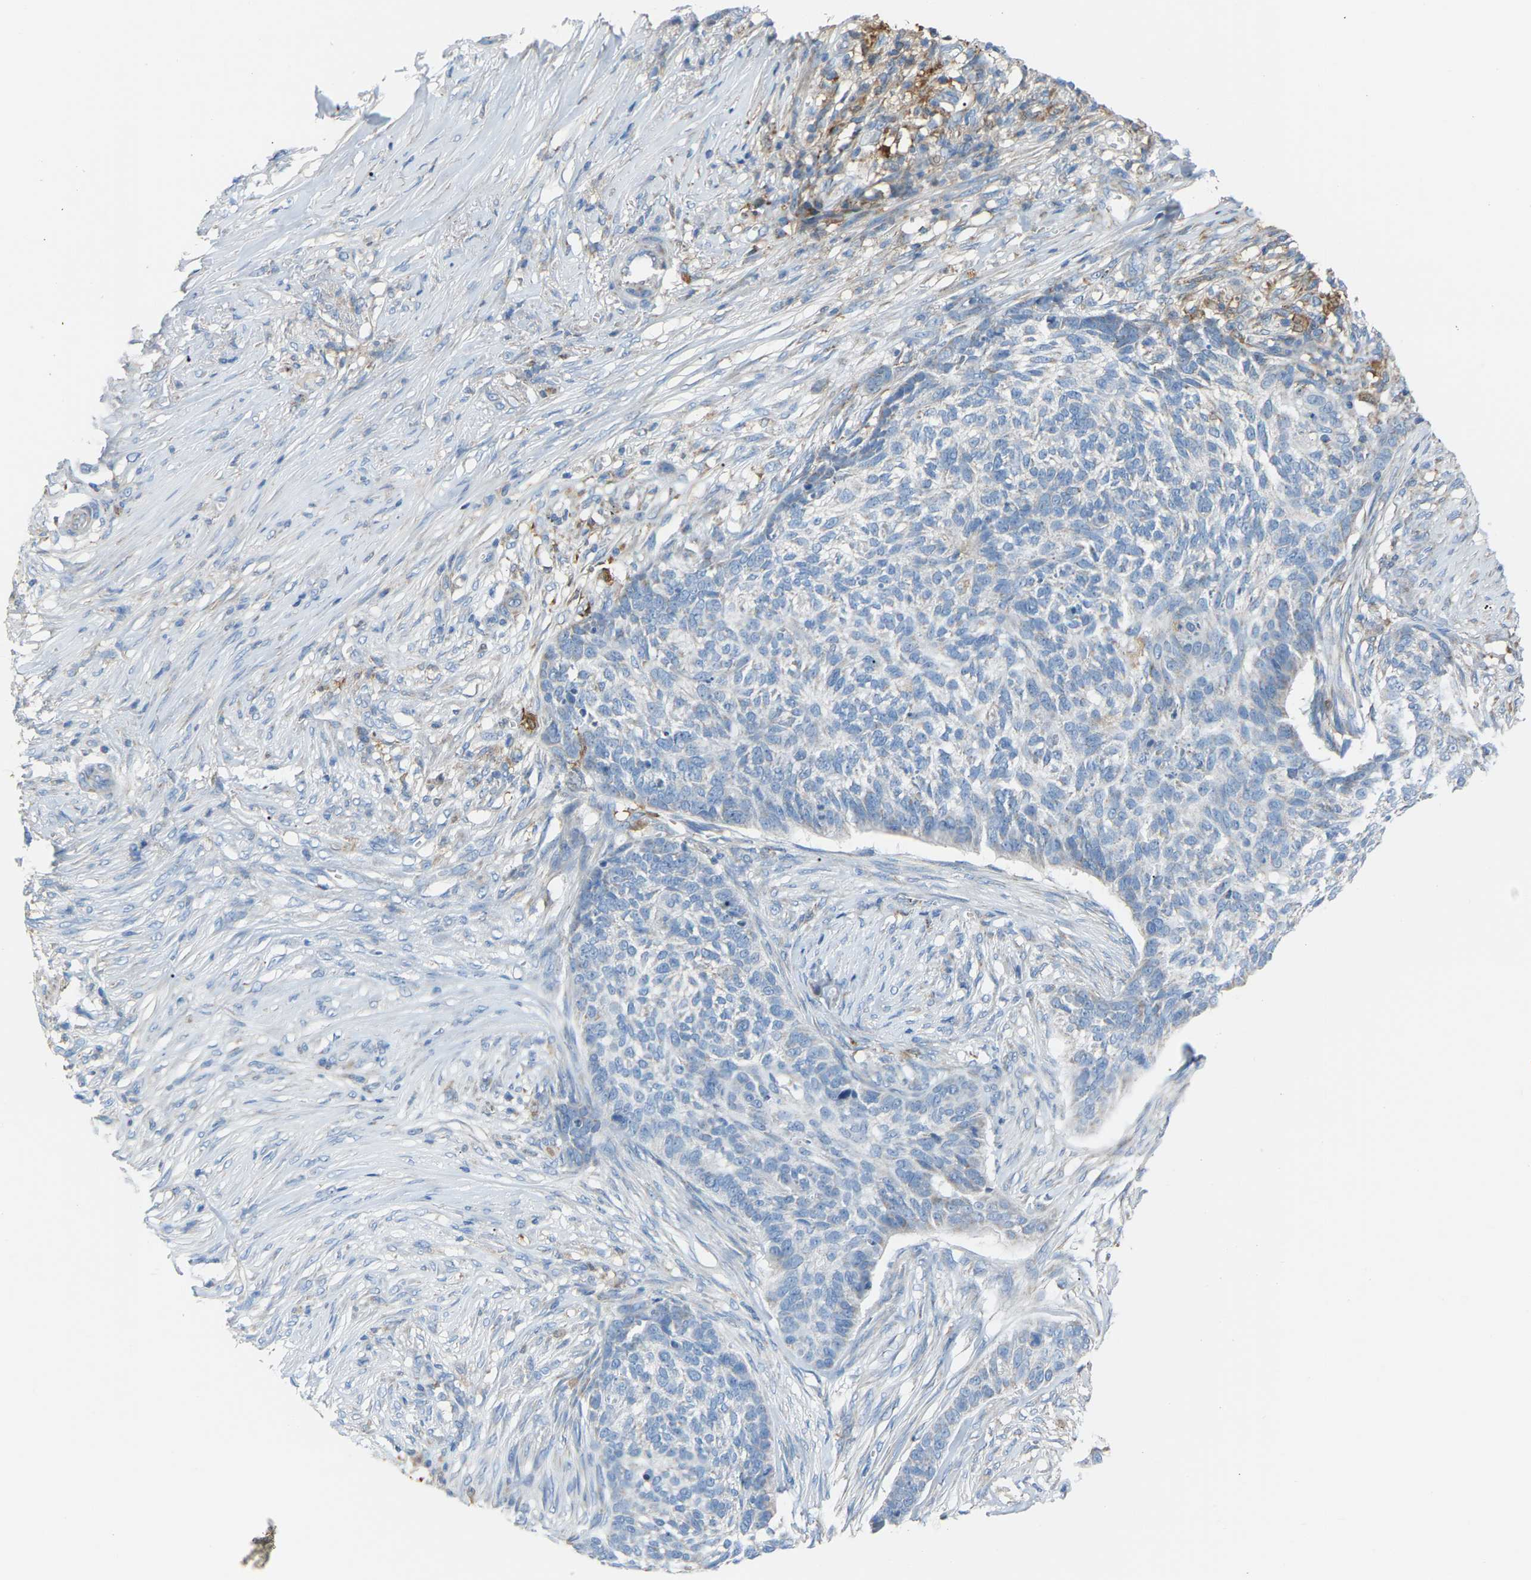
{"staining": {"intensity": "negative", "quantity": "none", "location": "none"}, "tissue": "skin cancer", "cell_type": "Tumor cells", "image_type": "cancer", "snomed": [{"axis": "morphology", "description": "Basal cell carcinoma"}, {"axis": "topography", "description": "Skin"}], "caption": "Skin cancer (basal cell carcinoma) was stained to show a protein in brown. There is no significant staining in tumor cells. (DAB (3,3'-diaminobenzidine) immunohistochemistry (IHC) with hematoxylin counter stain).", "gene": "CROT", "patient": {"sex": "male", "age": 85}}